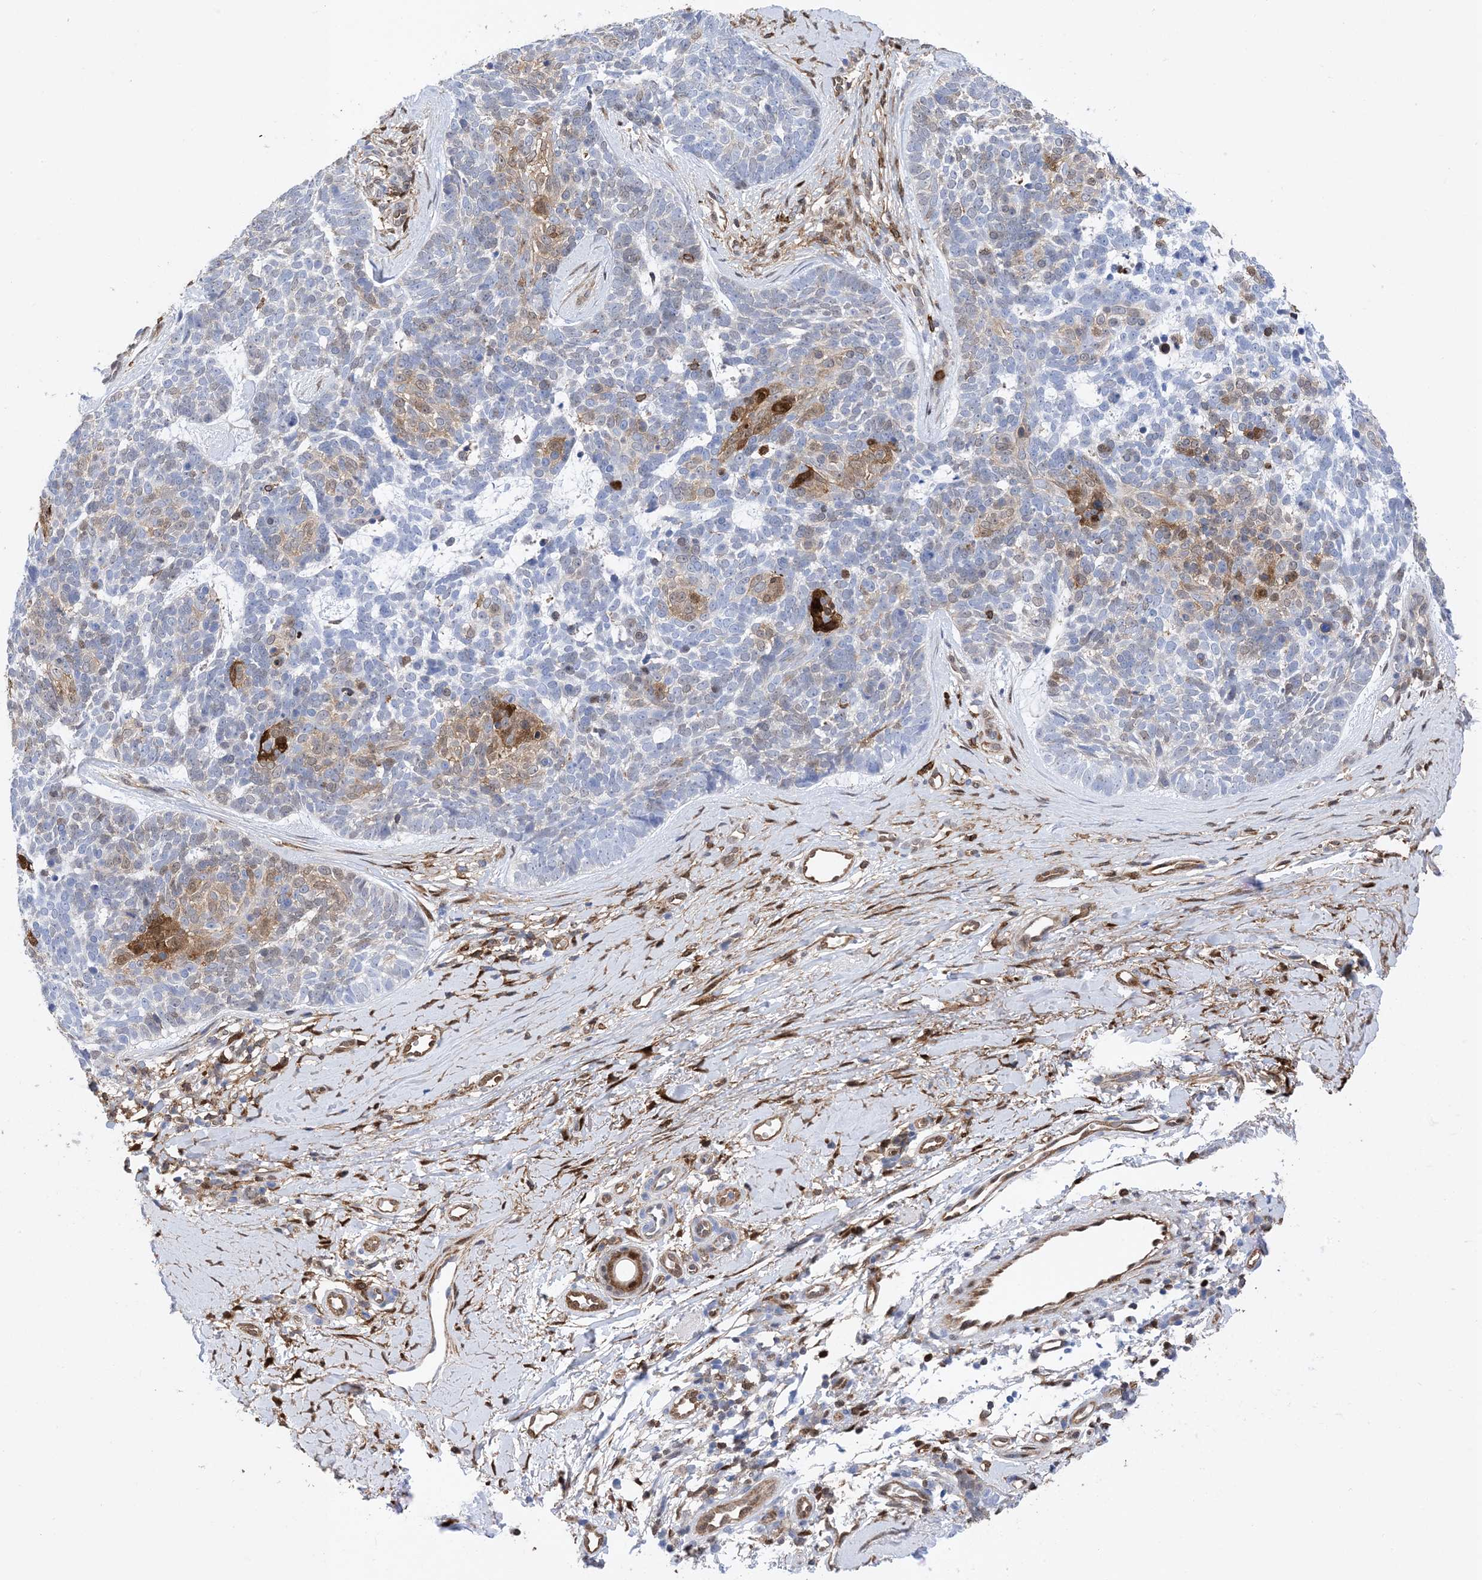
{"staining": {"intensity": "moderate", "quantity": "<25%", "location": "cytoplasmic/membranous"}, "tissue": "skin cancer", "cell_type": "Tumor cells", "image_type": "cancer", "snomed": [{"axis": "morphology", "description": "Basal cell carcinoma"}, {"axis": "topography", "description": "Skin"}], "caption": "About <25% of tumor cells in human skin cancer (basal cell carcinoma) reveal moderate cytoplasmic/membranous protein positivity as visualized by brown immunohistochemical staining.", "gene": "ANXA1", "patient": {"sex": "female", "age": 81}}